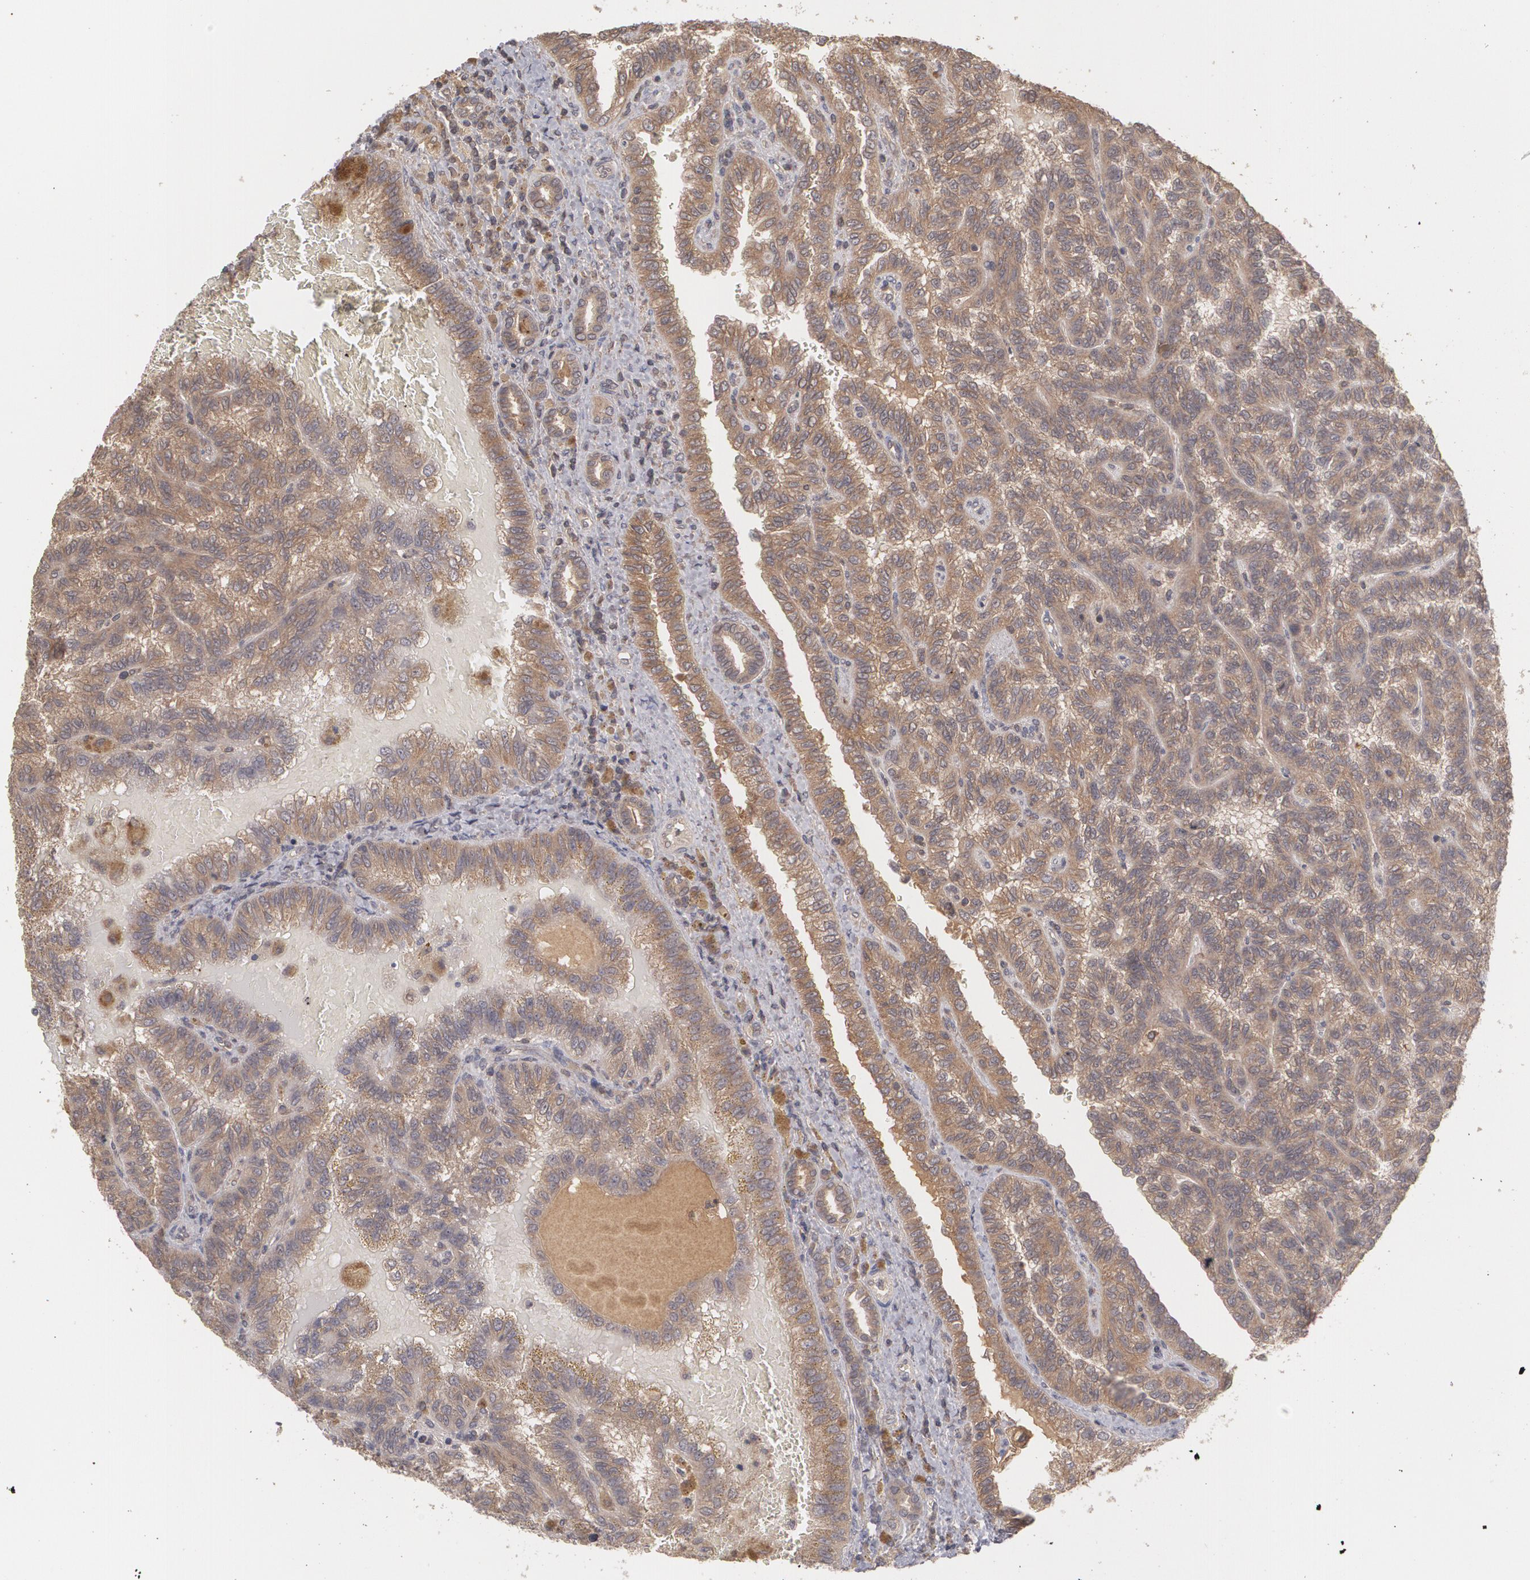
{"staining": {"intensity": "strong", "quantity": ">75%", "location": "cytoplasmic/membranous"}, "tissue": "renal cancer", "cell_type": "Tumor cells", "image_type": "cancer", "snomed": [{"axis": "morphology", "description": "Inflammation, NOS"}, {"axis": "morphology", "description": "Adenocarcinoma, NOS"}, {"axis": "topography", "description": "Kidney"}], "caption": "This is a photomicrograph of immunohistochemistry staining of renal adenocarcinoma, which shows strong expression in the cytoplasmic/membranous of tumor cells.", "gene": "ARF6", "patient": {"sex": "male", "age": 68}}